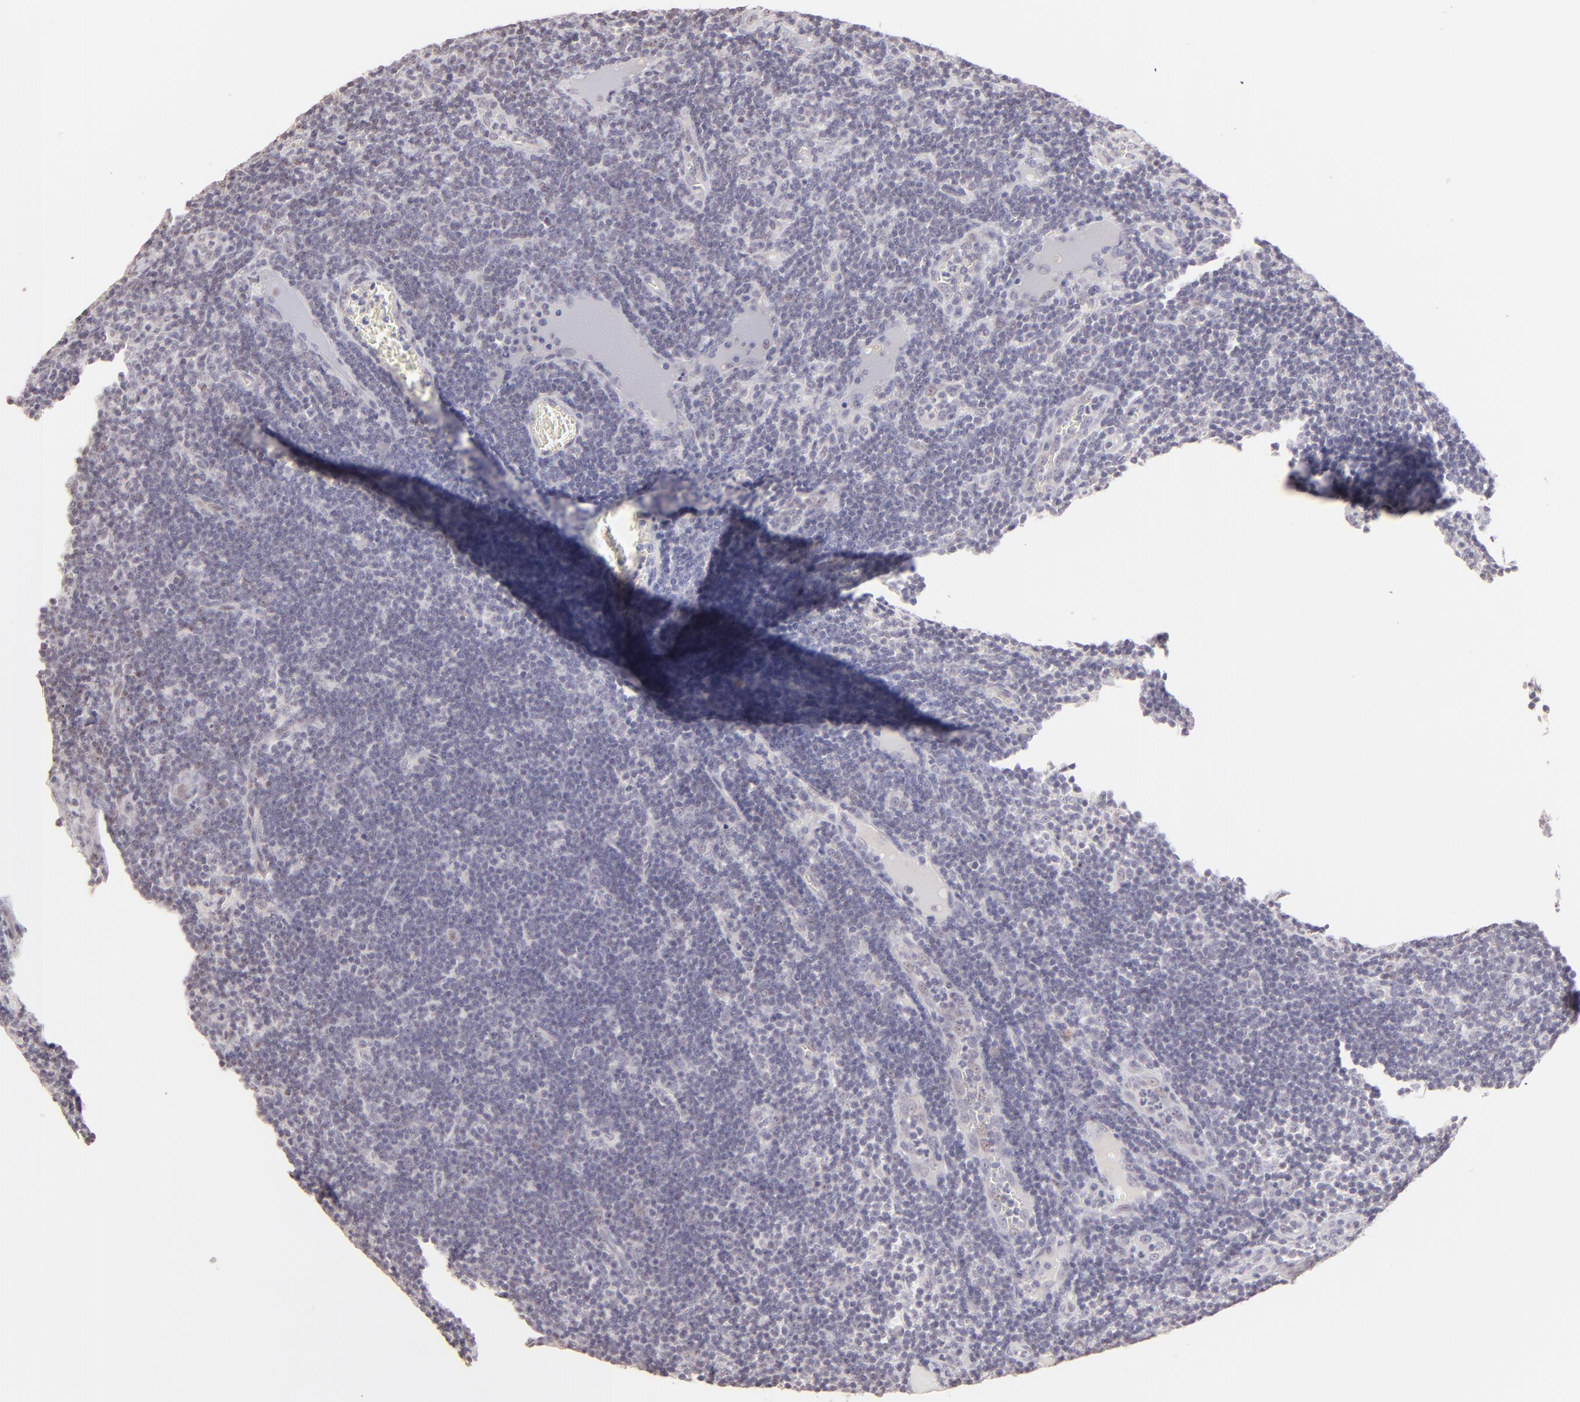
{"staining": {"intensity": "negative", "quantity": "none", "location": "none"}, "tissue": "lymph node", "cell_type": "Non-germinal center cells", "image_type": "normal", "snomed": [{"axis": "morphology", "description": "Normal tissue, NOS"}, {"axis": "morphology", "description": "Inflammation, NOS"}, {"axis": "topography", "description": "Lymph node"}, {"axis": "topography", "description": "Salivary gland"}], "caption": "Immunohistochemistry (IHC) micrograph of normal lymph node stained for a protein (brown), which exhibits no staining in non-germinal center cells. (Stains: DAB (3,3'-diaminobenzidine) IHC with hematoxylin counter stain, Microscopy: brightfield microscopy at high magnification).", "gene": "MAGEA1", "patient": {"sex": "male", "age": 3}}